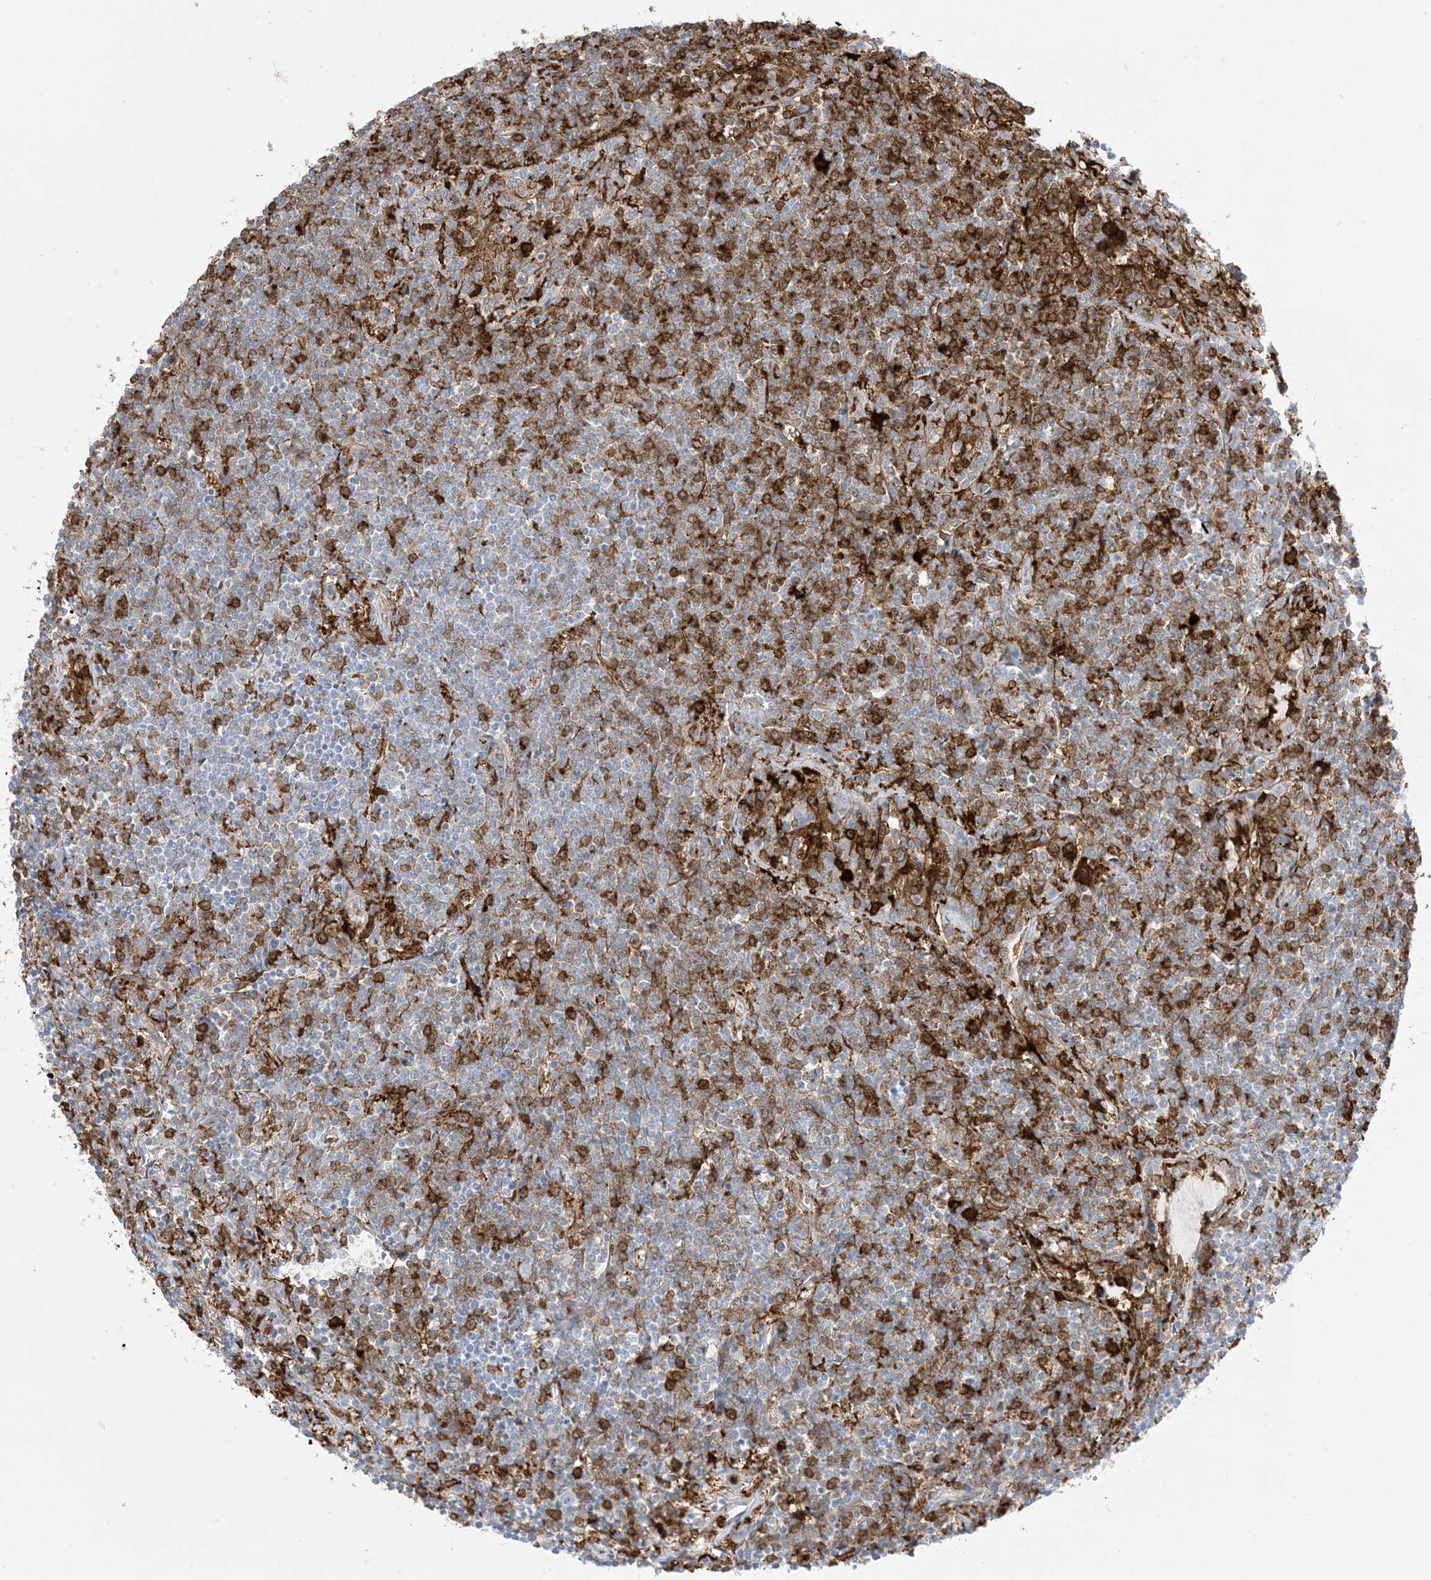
{"staining": {"intensity": "weak", "quantity": "25%-75%", "location": "cytoplasmic/membranous"}, "tissue": "lymphoma", "cell_type": "Tumor cells", "image_type": "cancer", "snomed": [{"axis": "morphology", "description": "Malignant lymphoma, non-Hodgkin's type, Low grade"}, {"axis": "topography", "description": "Lung"}], "caption": "Human lymphoma stained for a protein (brown) reveals weak cytoplasmic/membranous positive staining in approximately 25%-75% of tumor cells.", "gene": "GSN", "patient": {"sex": "female", "age": 71}}